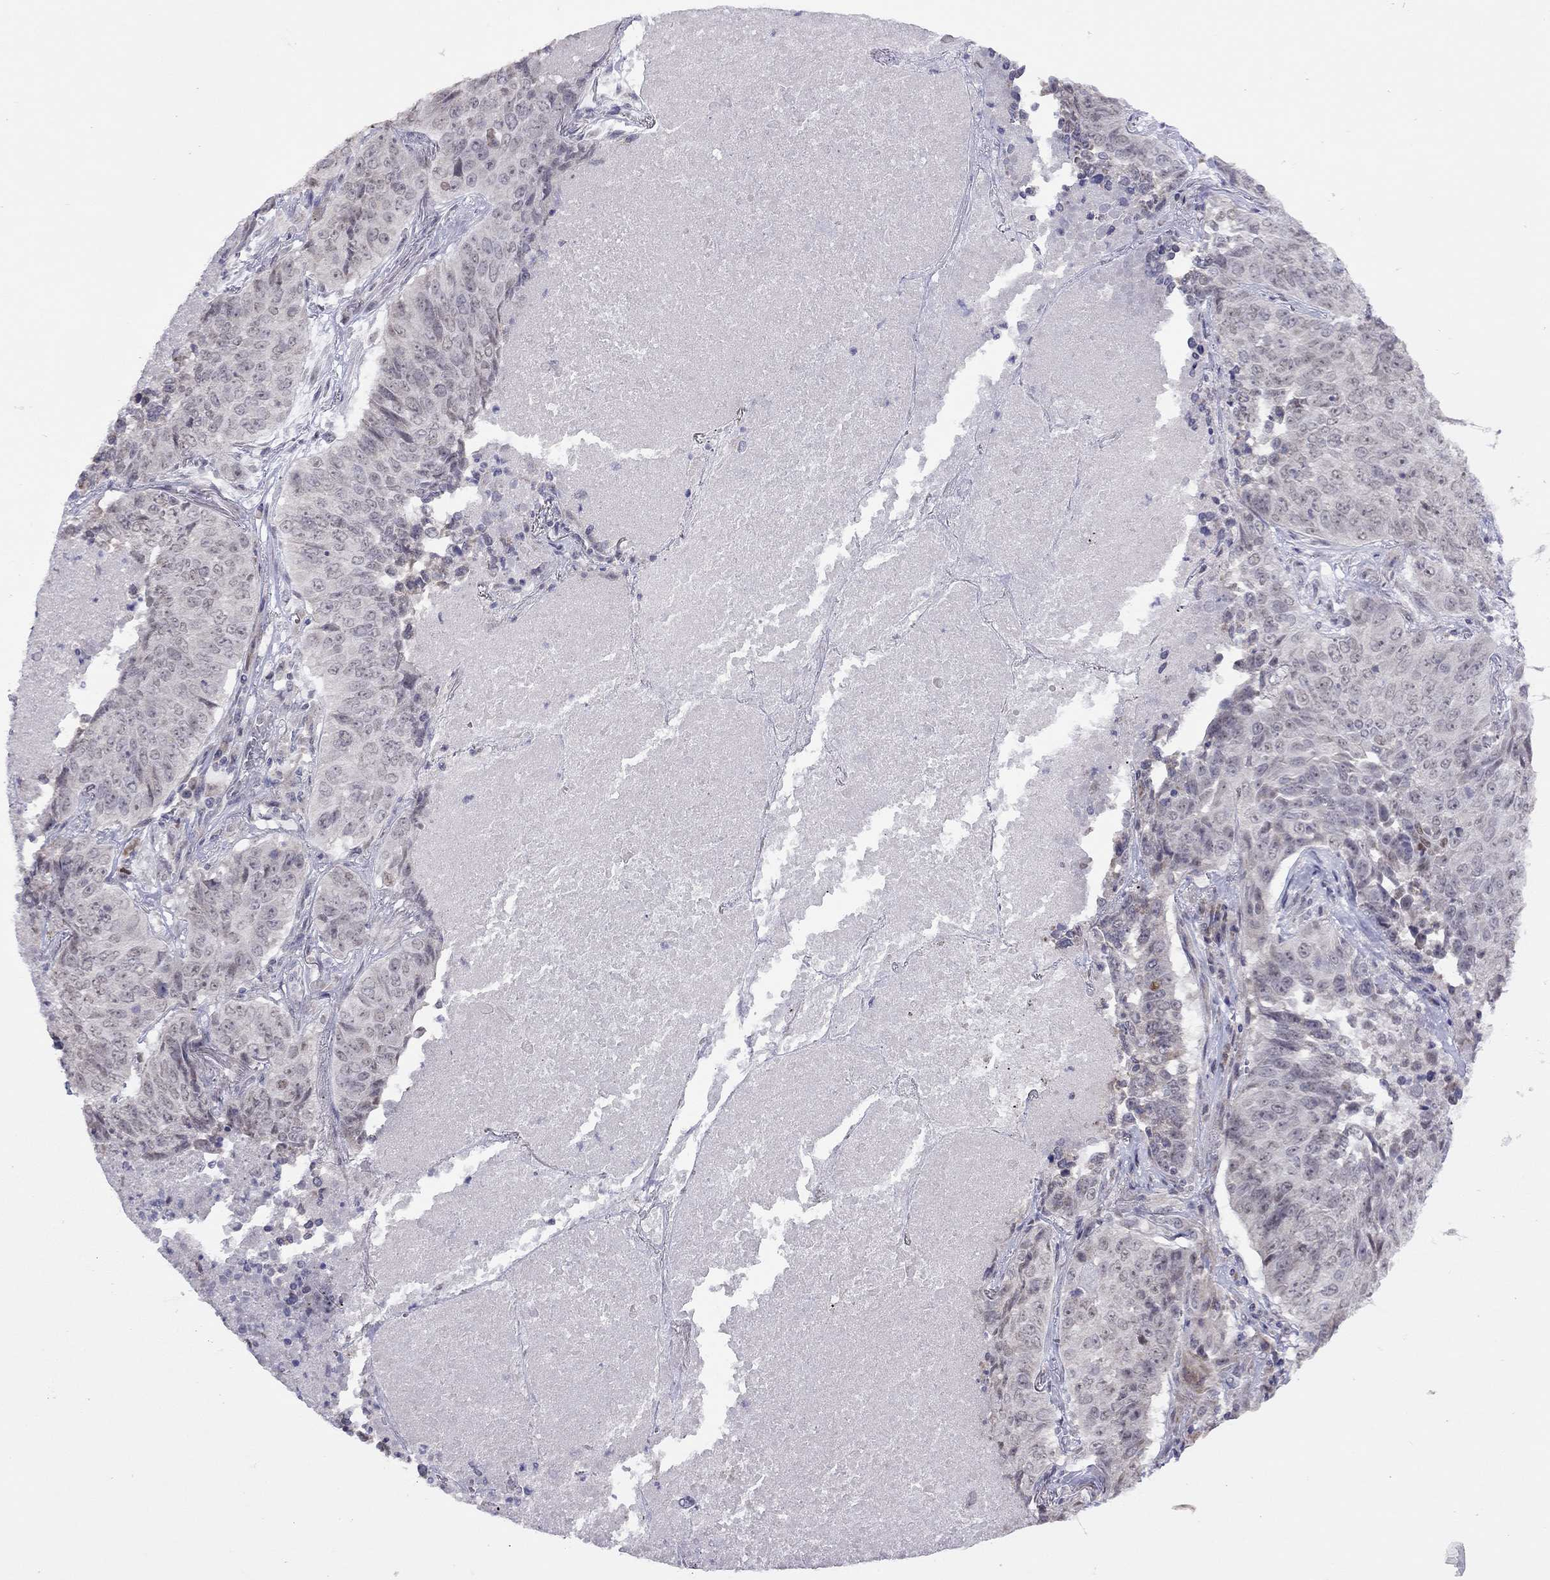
{"staining": {"intensity": "weak", "quantity": "<25%", "location": "nuclear"}, "tissue": "lung cancer", "cell_type": "Tumor cells", "image_type": "cancer", "snomed": [{"axis": "morphology", "description": "Normal tissue, NOS"}, {"axis": "morphology", "description": "Squamous cell carcinoma, NOS"}, {"axis": "topography", "description": "Bronchus"}, {"axis": "topography", "description": "Lung"}], "caption": "IHC micrograph of lung cancer stained for a protein (brown), which demonstrates no positivity in tumor cells. Nuclei are stained in blue.", "gene": "HES5", "patient": {"sex": "male", "age": 64}}